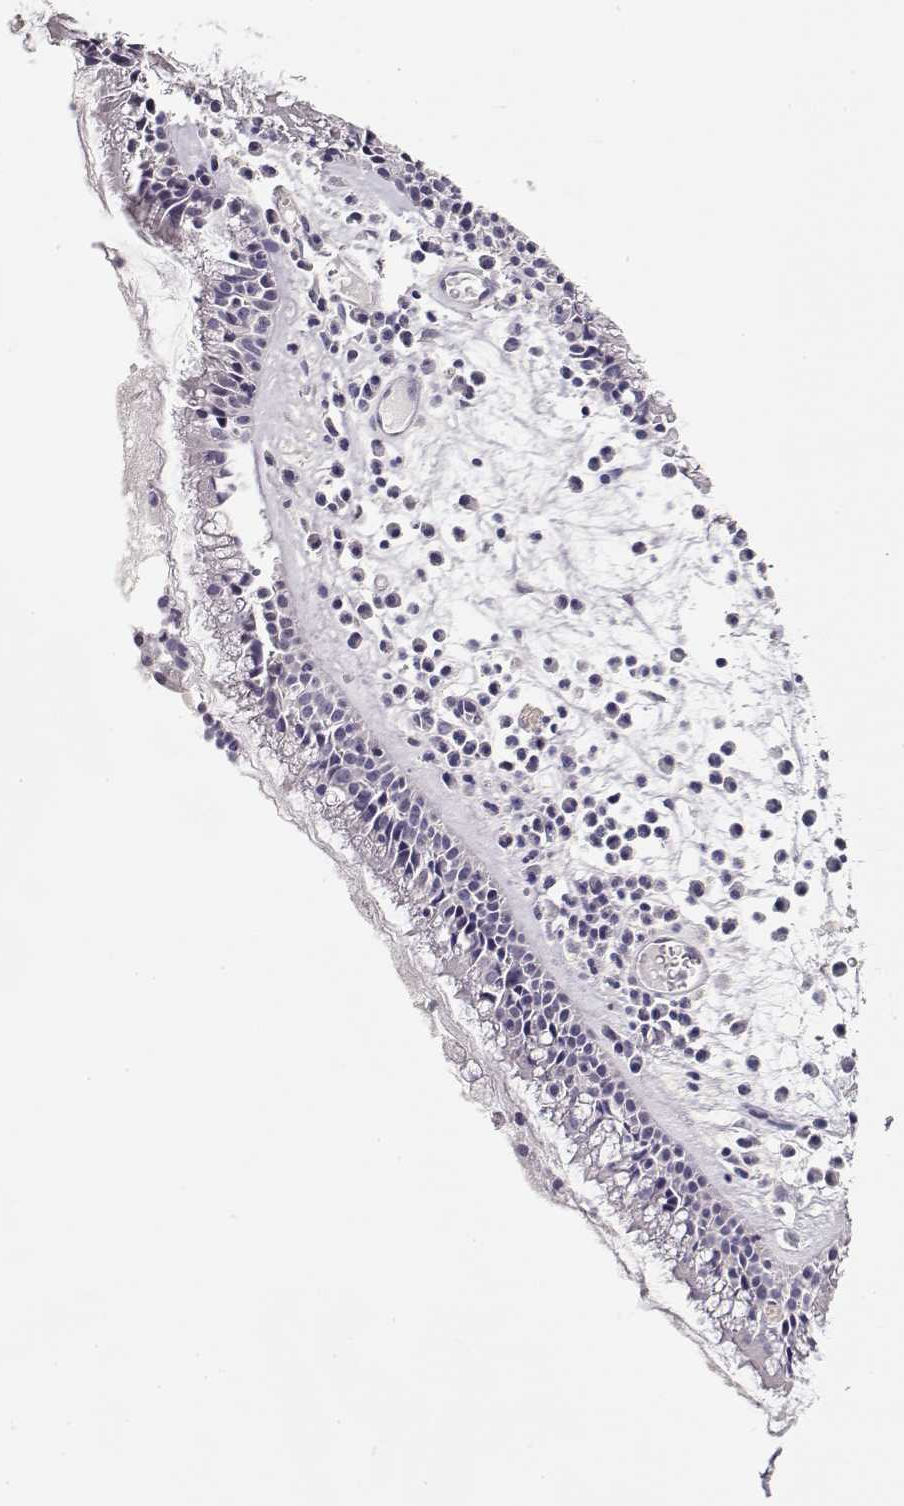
{"staining": {"intensity": "negative", "quantity": "none", "location": "none"}, "tissue": "nasopharynx", "cell_type": "Respiratory epithelial cells", "image_type": "normal", "snomed": [{"axis": "morphology", "description": "Normal tissue, NOS"}, {"axis": "topography", "description": "Nasopharynx"}], "caption": "DAB (3,3'-diaminobenzidine) immunohistochemical staining of benign human nasopharynx shows no significant expression in respiratory epithelial cells. The staining was performed using DAB (3,3'-diaminobenzidine) to visualize the protein expression in brown, while the nuclei were stained in blue with hematoxylin (Magnification: 20x).", "gene": "MAGEC1", "patient": {"sex": "female", "age": 47}}